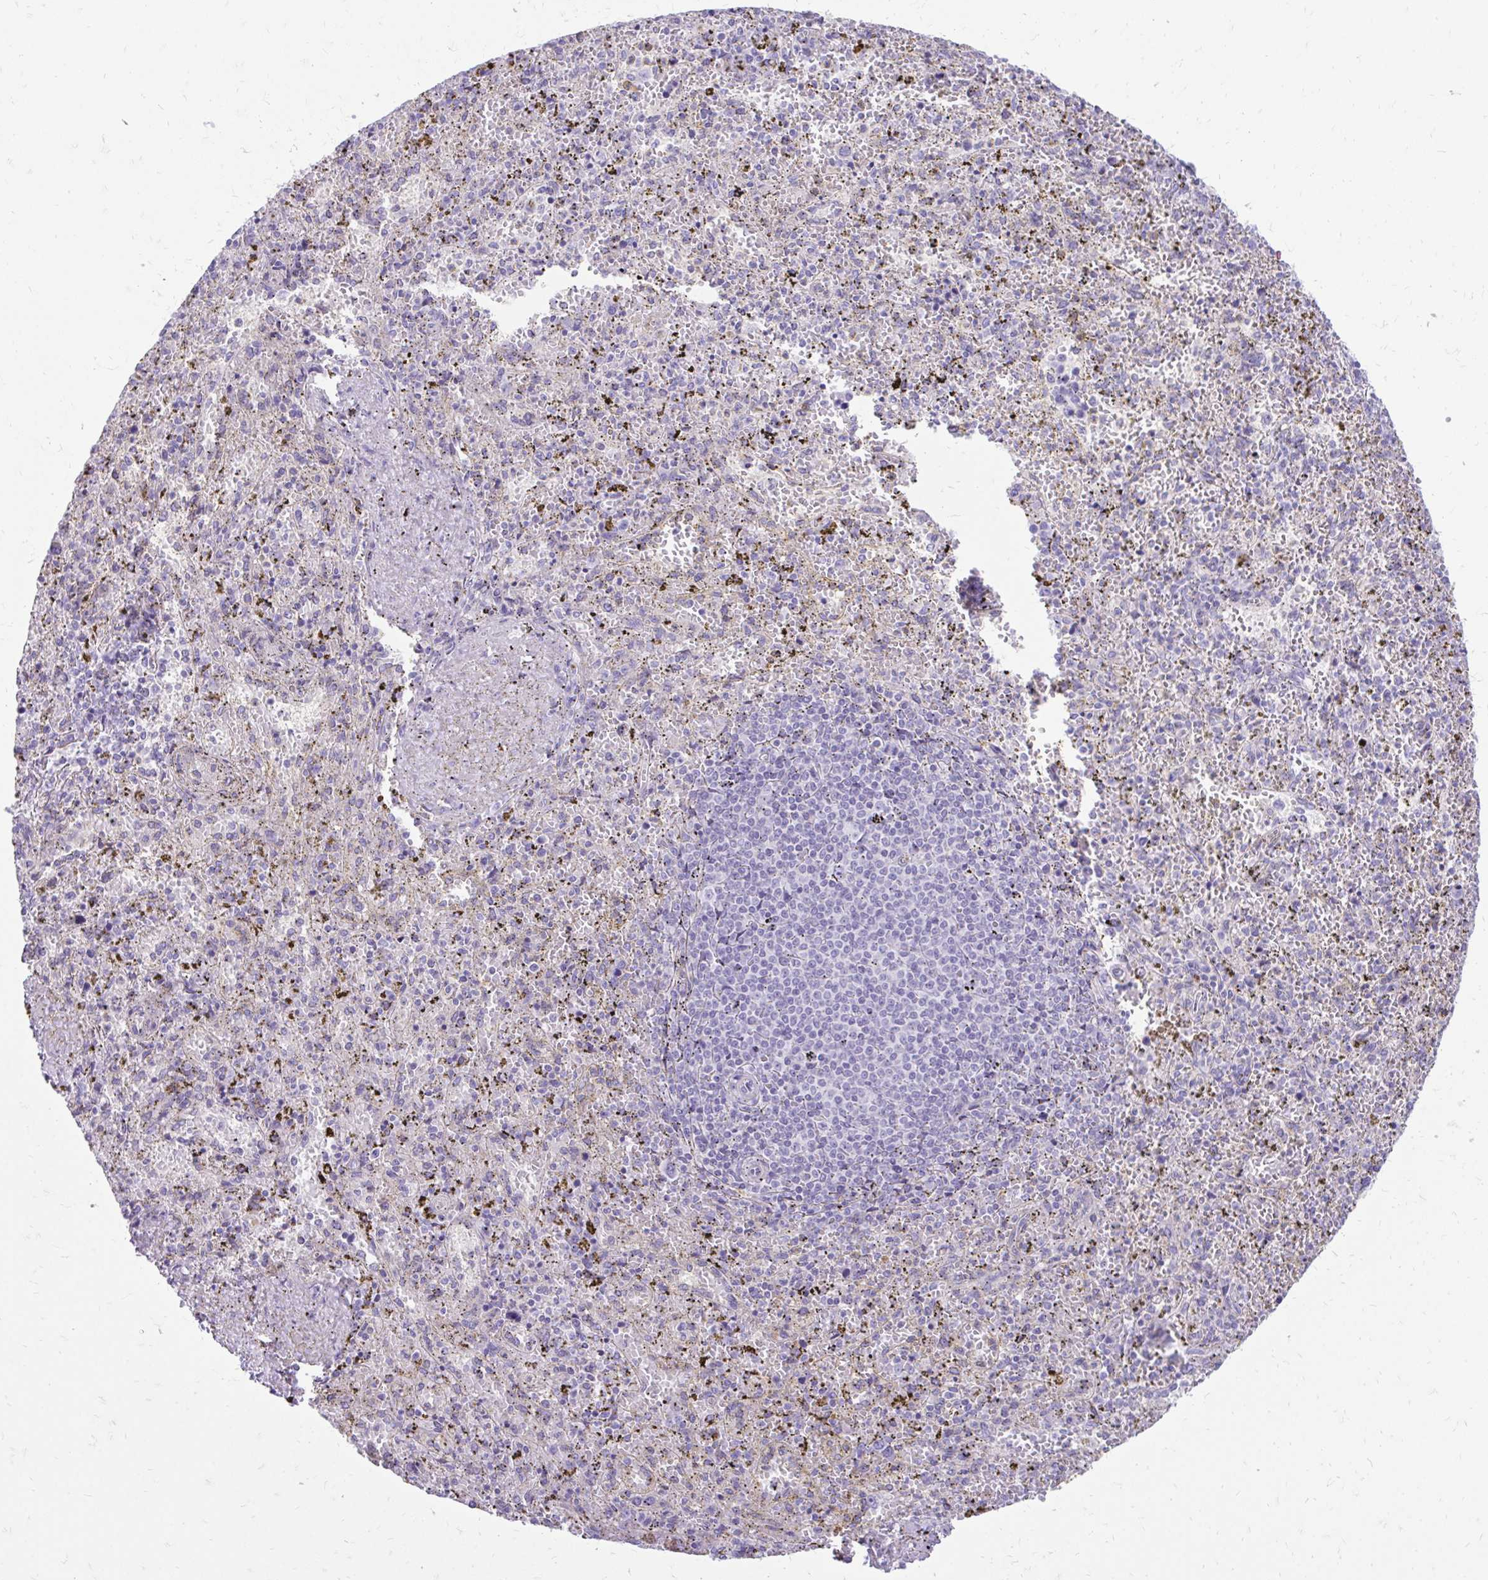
{"staining": {"intensity": "negative", "quantity": "none", "location": "none"}, "tissue": "spleen", "cell_type": "Cells in red pulp", "image_type": "normal", "snomed": [{"axis": "morphology", "description": "Normal tissue, NOS"}, {"axis": "topography", "description": "Spleen"}], "caption": "A micrograph of human spleen is negative for staining in cells in red pulp. Brightfield microscopy of IHC stained with DAB (brown) and hematoxylin (blue), captured at high magnification.", "gene": "SIGLEC11", "patient": {"sex": "female", "age": 50}}